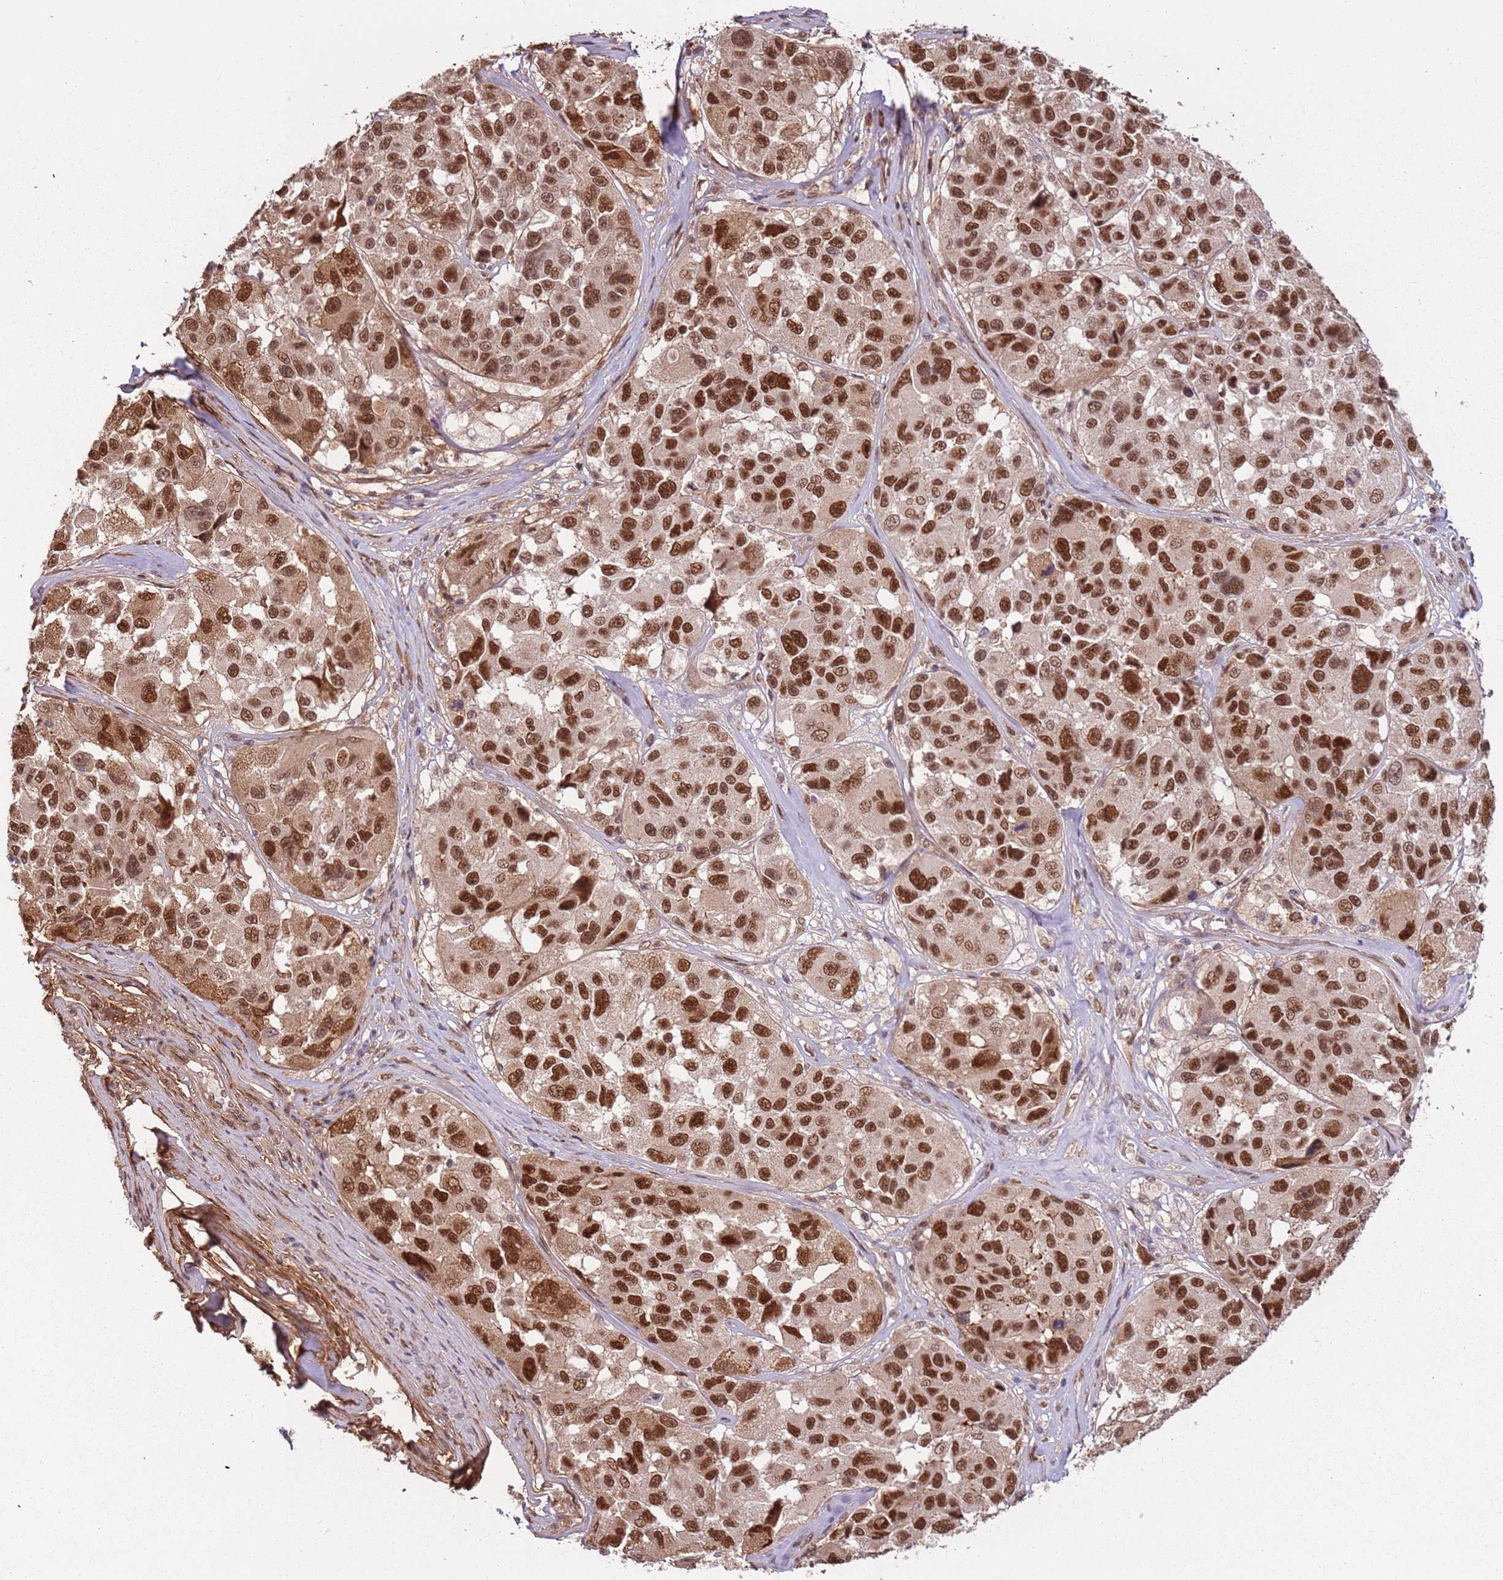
{"staining": {"intensity": "moderate", "quantity": ">75%", "location": "nuclear"}, "tissue": "melanoma", "cell_type": "Tumor cells", "image_type": "cancer", "snomed": [{"axis": "morphology", "description": "Malignant melanoma, NOS"}, {"axis": "topography", "description": "Skin"}], "caption": "Immunohistochemical staining of malignant melanoma displays medium levels of moderate nuclear positivity in approximately >75% of tumor cells. The protein is shown in brown color, while the nuclei are stained blue.", "gene": "POLR3H", "patient": {"sex": "female", "age": 66}}